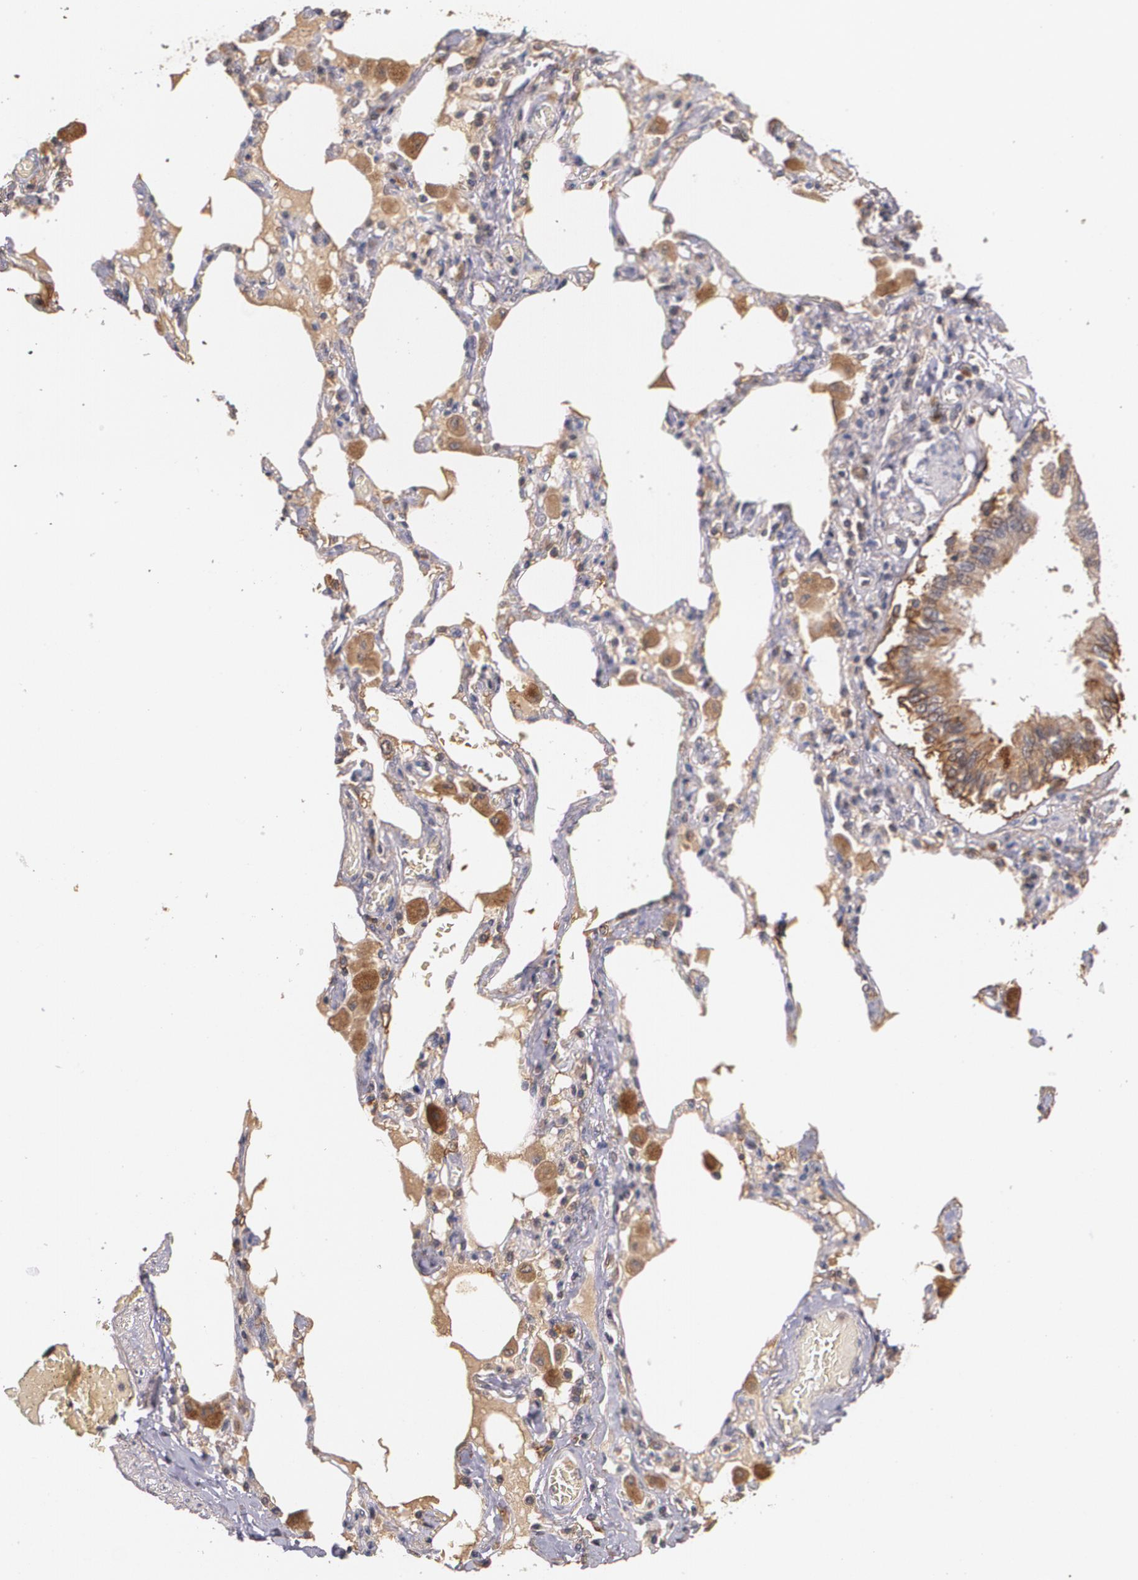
{"staining": {"intensity": "strong", "quantity": ">75%", "location": "cytoplasmic/membranous"}, "tissue": "bronchus", "cell_type": "Respiratory epithelial cells", "image_type": "normal", "snomed": [{"axis": "morphology", "description": "Normal tissue, NOS"}, {"axis": "morphology", "description": "Squamous cell carcinoma, NOS"}, {"axis": "topography", "description": "Bronchus"}, {"axis": "topography", "description": "Lung"}], "caption": "Immunohistochemistry of unremarkable human bronchus exhibits high levels of strong cytoplasmic/membranous positivity in approximately >75% of respiratory epithelial cells.", "gene": "IFNGR2", "patient": {"sex": "female", "age": 47}}